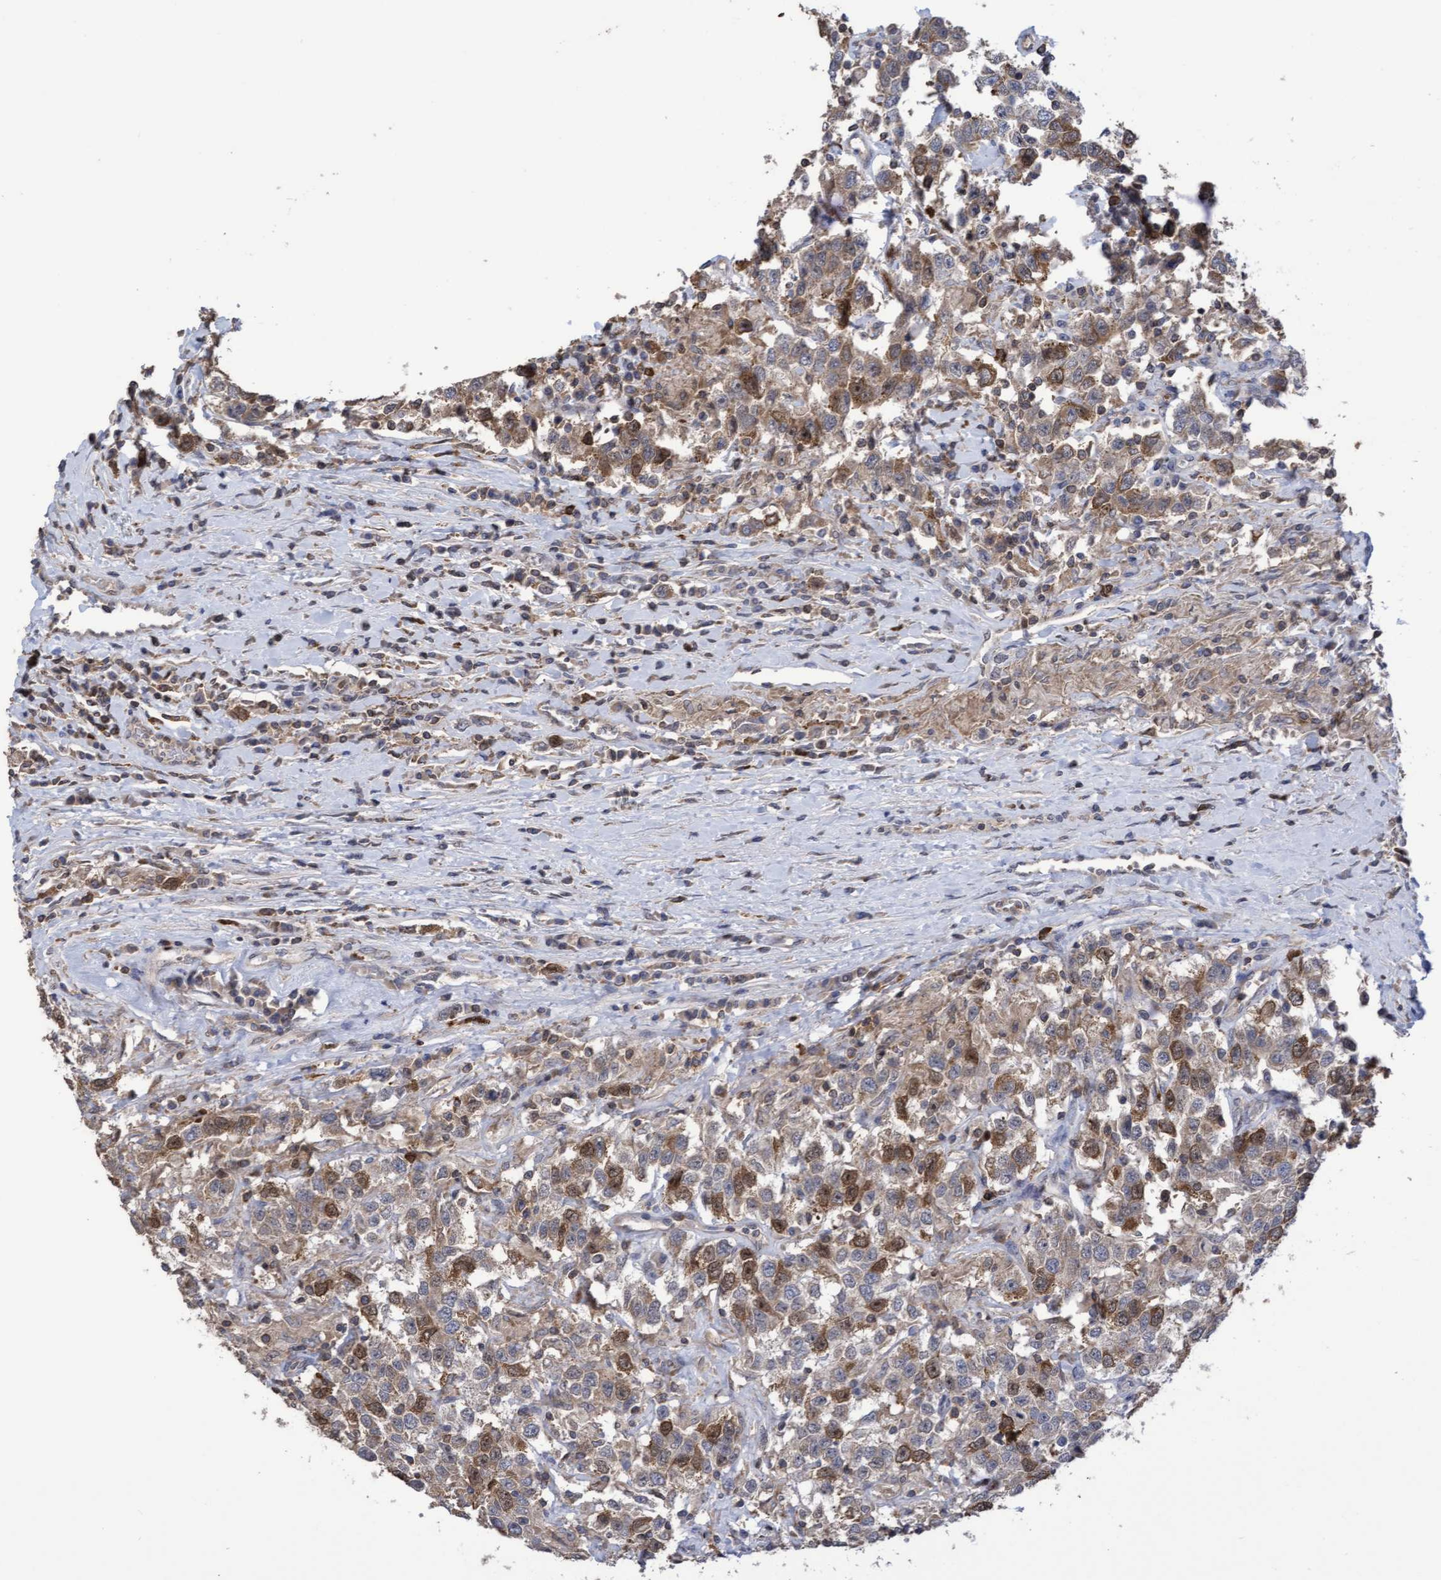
{"staining": {"intensity": "moderate", "quantity": ">75%", "location": "cytoplasmic/membranous,nuclear"}, "tissue": "testis cancer", "cell_type": "Tumor cells", "image_type": "cancer", "snomed": [{"axis": "morphology", "description": "Seminoma, NOS"}, {"axis": "topography", "description": "Testis"}], "caption": "Immunohistochemistry photomicrograph of neoplastic tissue: testis cancer stained using immunohistochemistry displays medium levels of moderate protein expression localized specifically in the cytoplasmic/membranous and nuclear of tumor cells, appearing as a cytoplasmic/membranous and nuclear brown color.", "gene": "SLBP", "patient": {"sex": "male", "age": 41}}